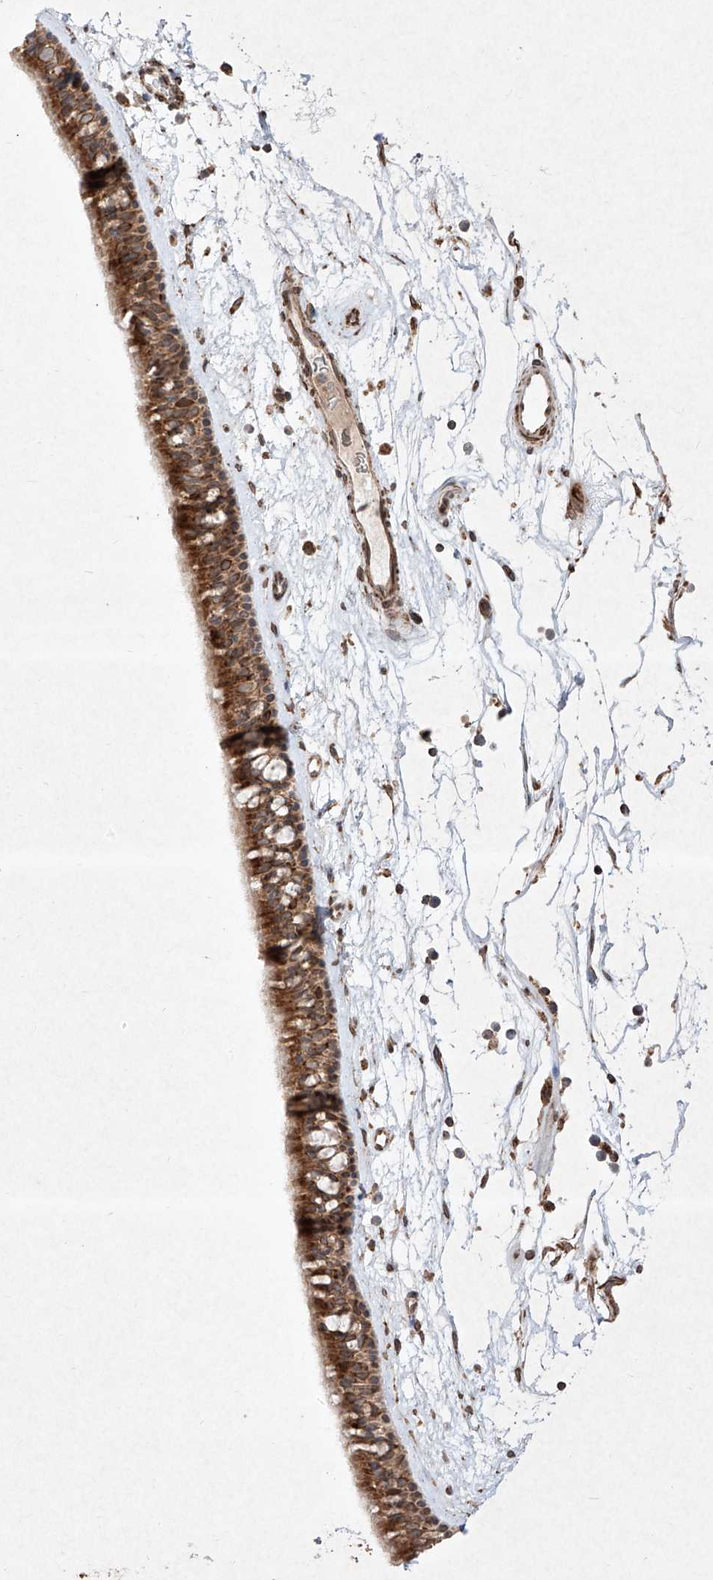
{"staining": {"intensity": "strong", "quantity": ">75%", "location": "cytoplasmic/membranous"}, "tissue": "nasopharynx", "cell_type": "Respiratory epithelial cells", "image_type": "normal", "snomed": [{"axis": "morphology", "description": "Normal tissue, NOS"}, {"axis": "topography", "description": "Nasopharynx"}], "caption": "This image demonstrates immunohistochemistry (IHC) staining of unremarkable human nasopharynx, with high strong cytoplasmic/membranous staining in about >75% of respiratory epithelial cells.", "gene": "SEMA3B", "patient": {"sex": "male", "age": 64}}